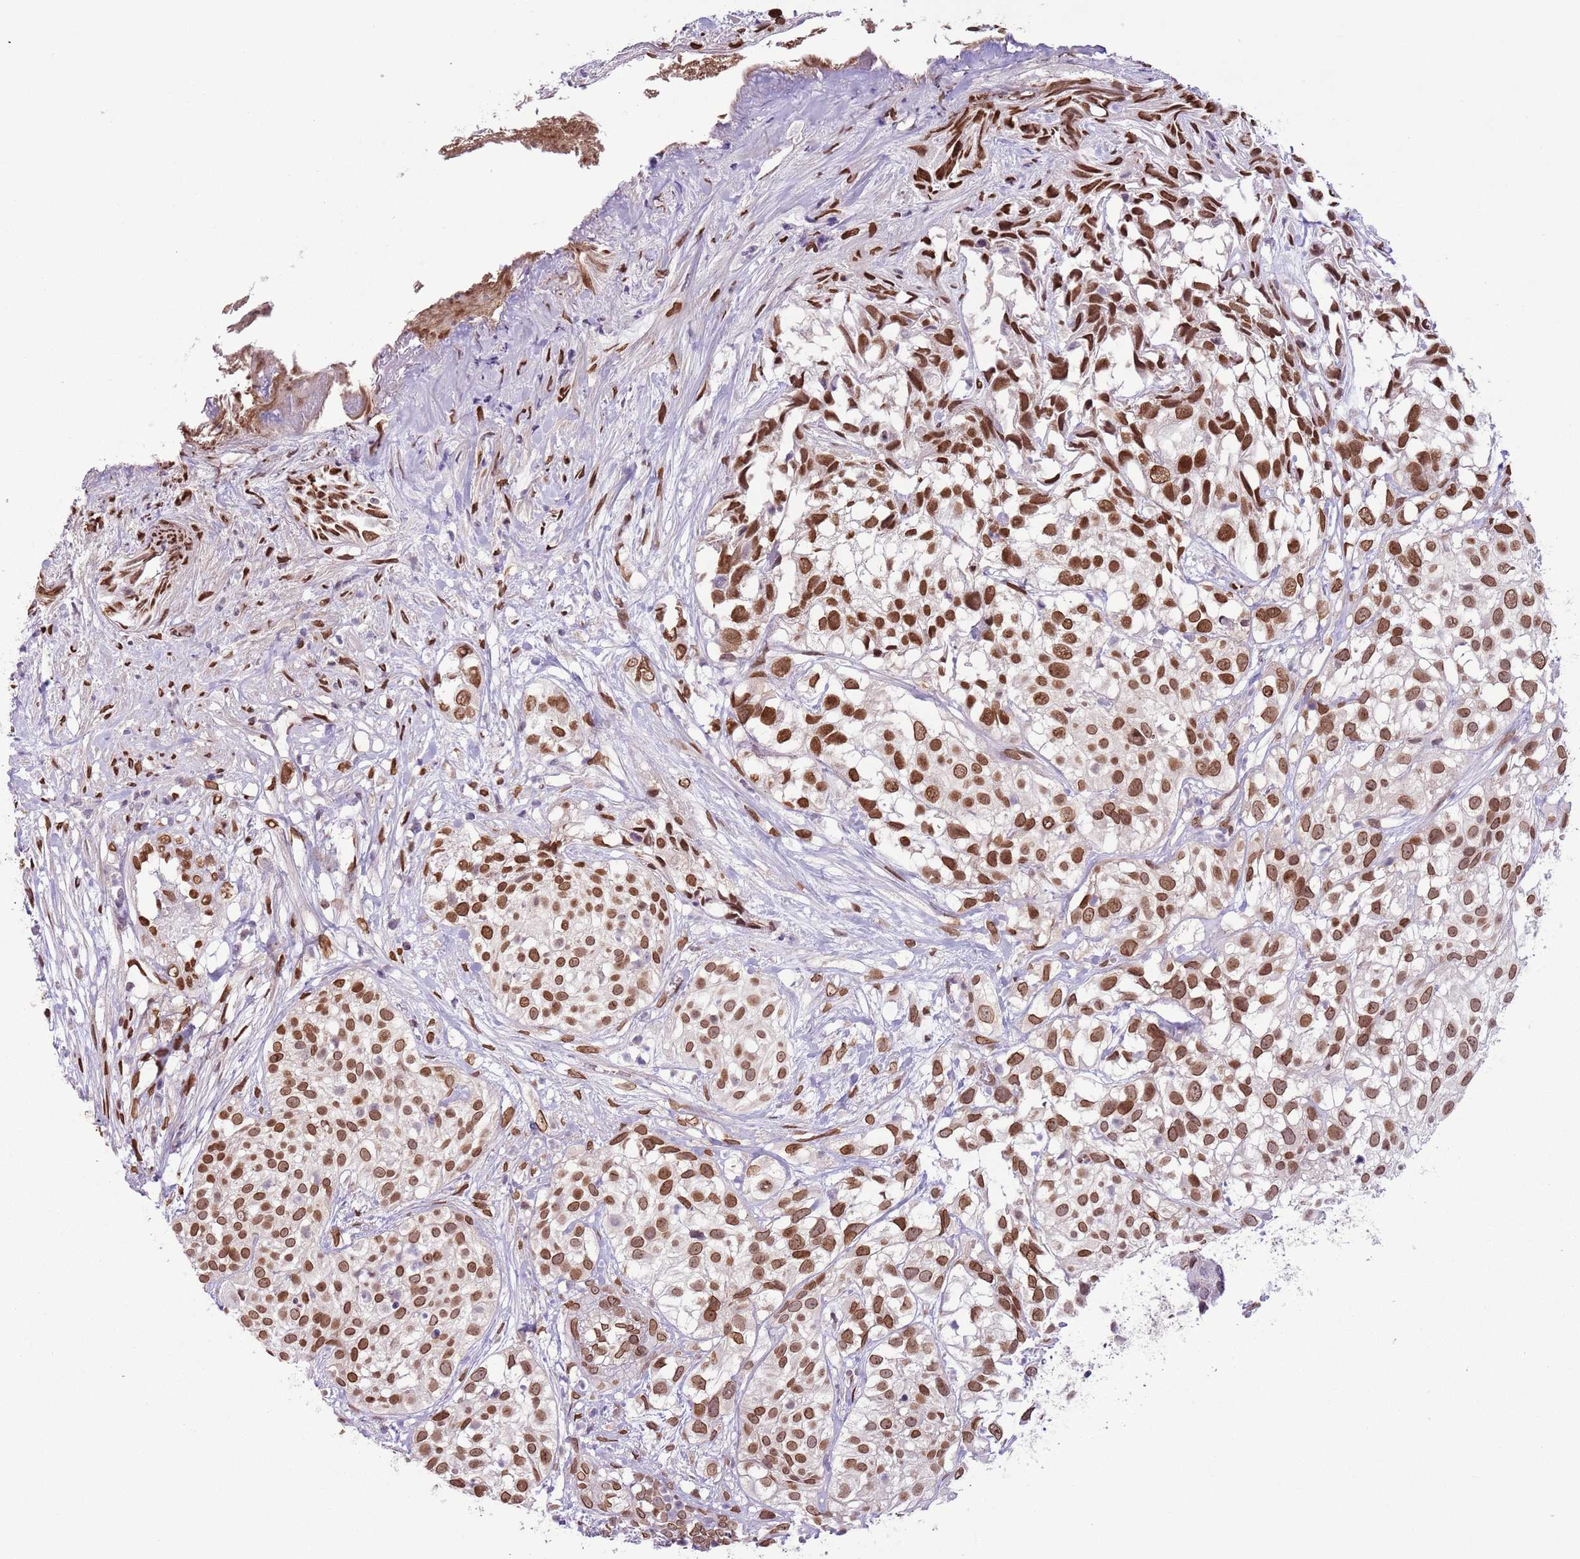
{"staining": {"intensity": "strong", "quantity": ">75%", "location": "cytoplasmic/membranous,nuclear"}, "tissue": "urothelial cancer", "cell_type": "Tumor cells", "image_type": "cancer", "snomed": [{"axis": "morphology", "description": "Urothelial carcinoma, High grade"}, {"axis": "topography", "description": "Urinary bladder"}], "caption": "This photomicrograph reveals urothelial cancer stained with immunohistochemistry (IHC) to label a protein in brown. The cytoplasmic/membranous and nuclear of tumor cells show strong positivity for the protein. Nuclei are counter-stained blue.", "gene": "ZGLP1", "patient": {"sex": "male", "age": 56}}